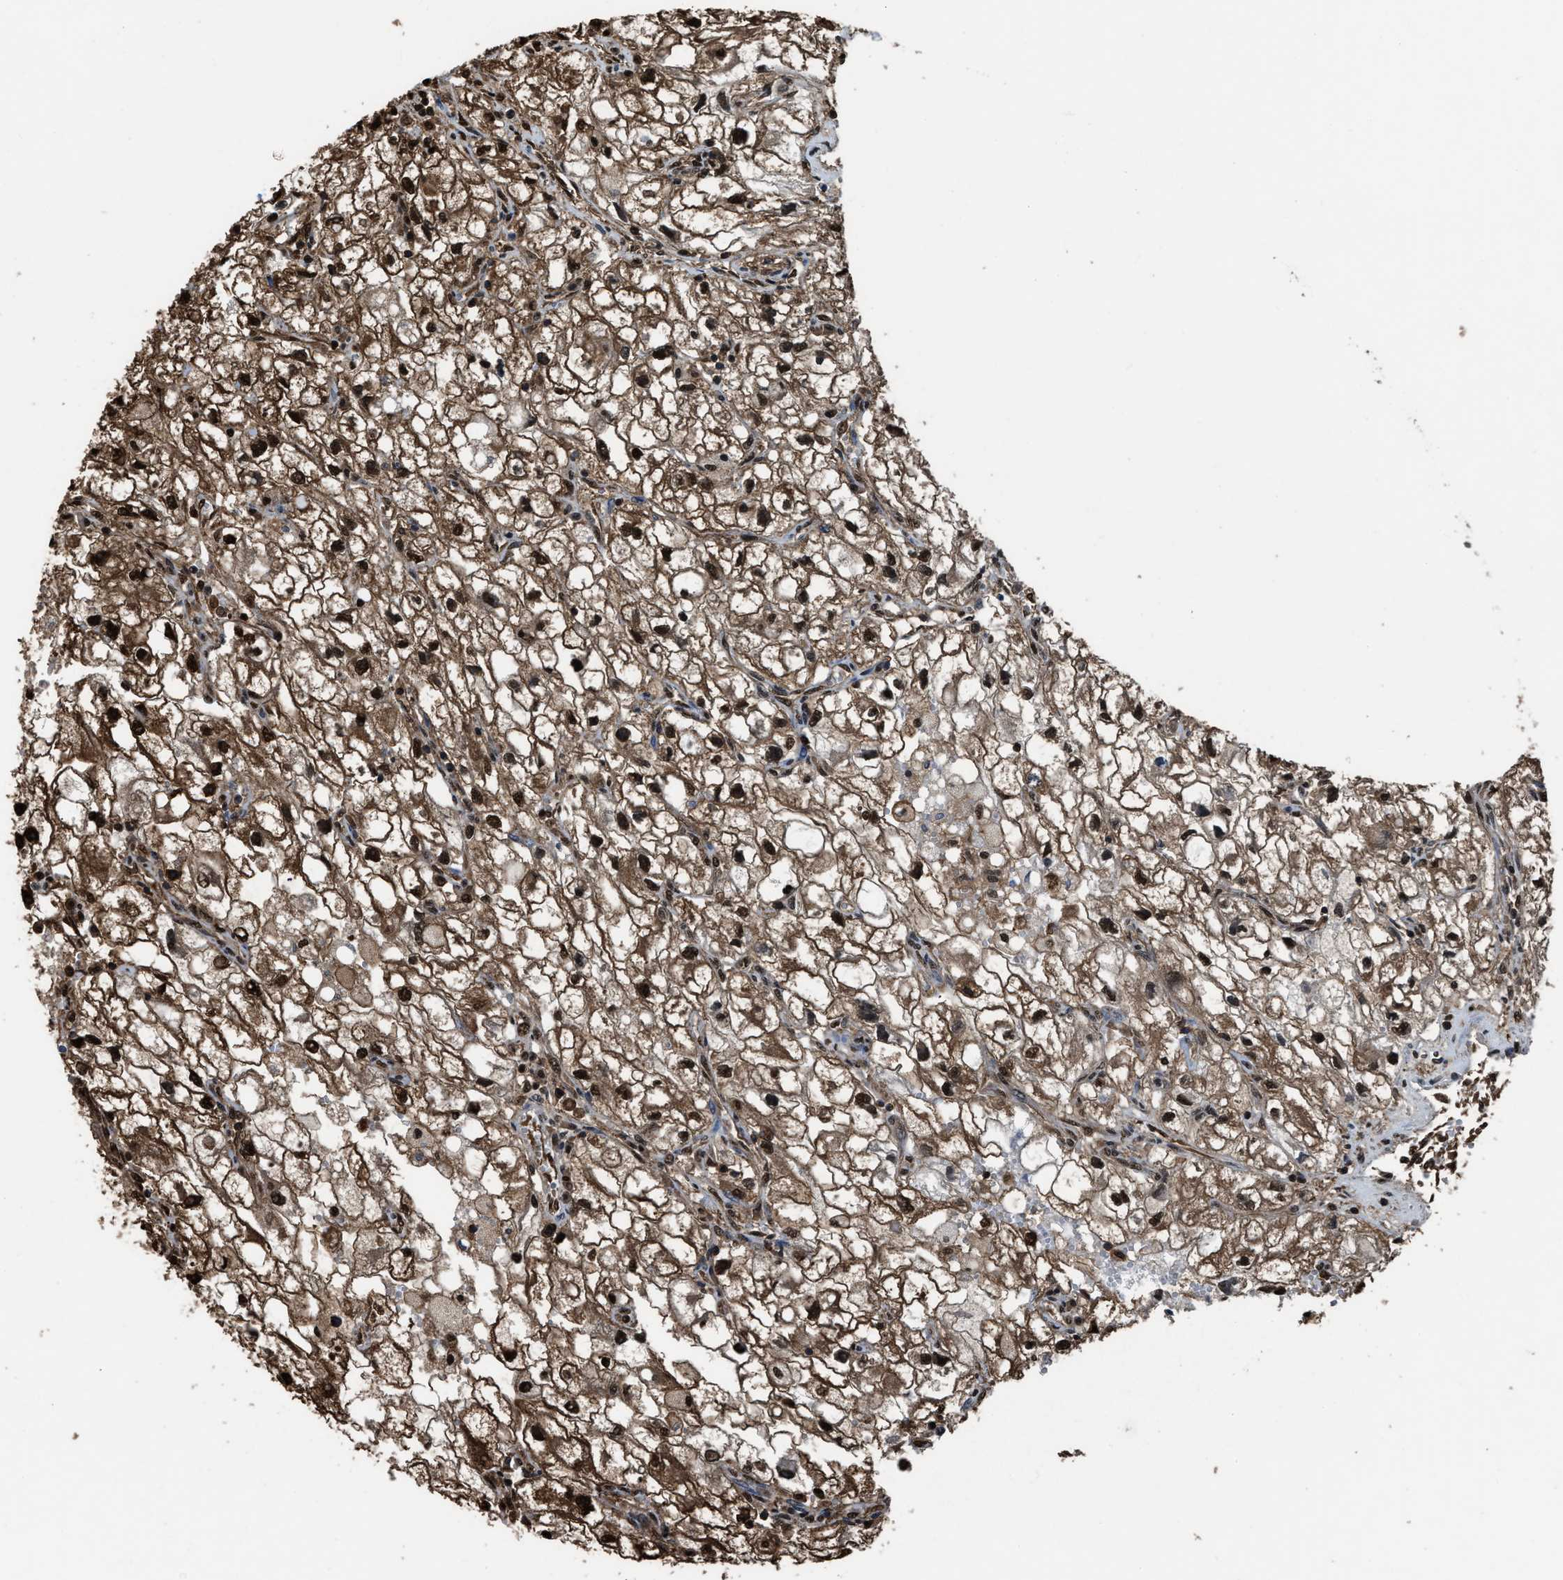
{"staining": {"intensity": "strong", "quantity": ">75%", "location": "cytoplasmic/membranous,nuclear"}, "tissue": "renal cancer", "cell_type": "Tumor cells", "image_type": "cancer", "snomed": [{"axis": "morphology", "description": "Adenocarcinoma, NOS"}, {"axis": "topography", "description": "Kidney"}], "caption": "This is a micrograph of immunohistochemistry staining of renal cancer, which shows strong positivity in the cytoplasmic/membranous and nuclear of tumor cells.", "gene": "FNTA", "patient": {"sex": "female", "age": 70}}